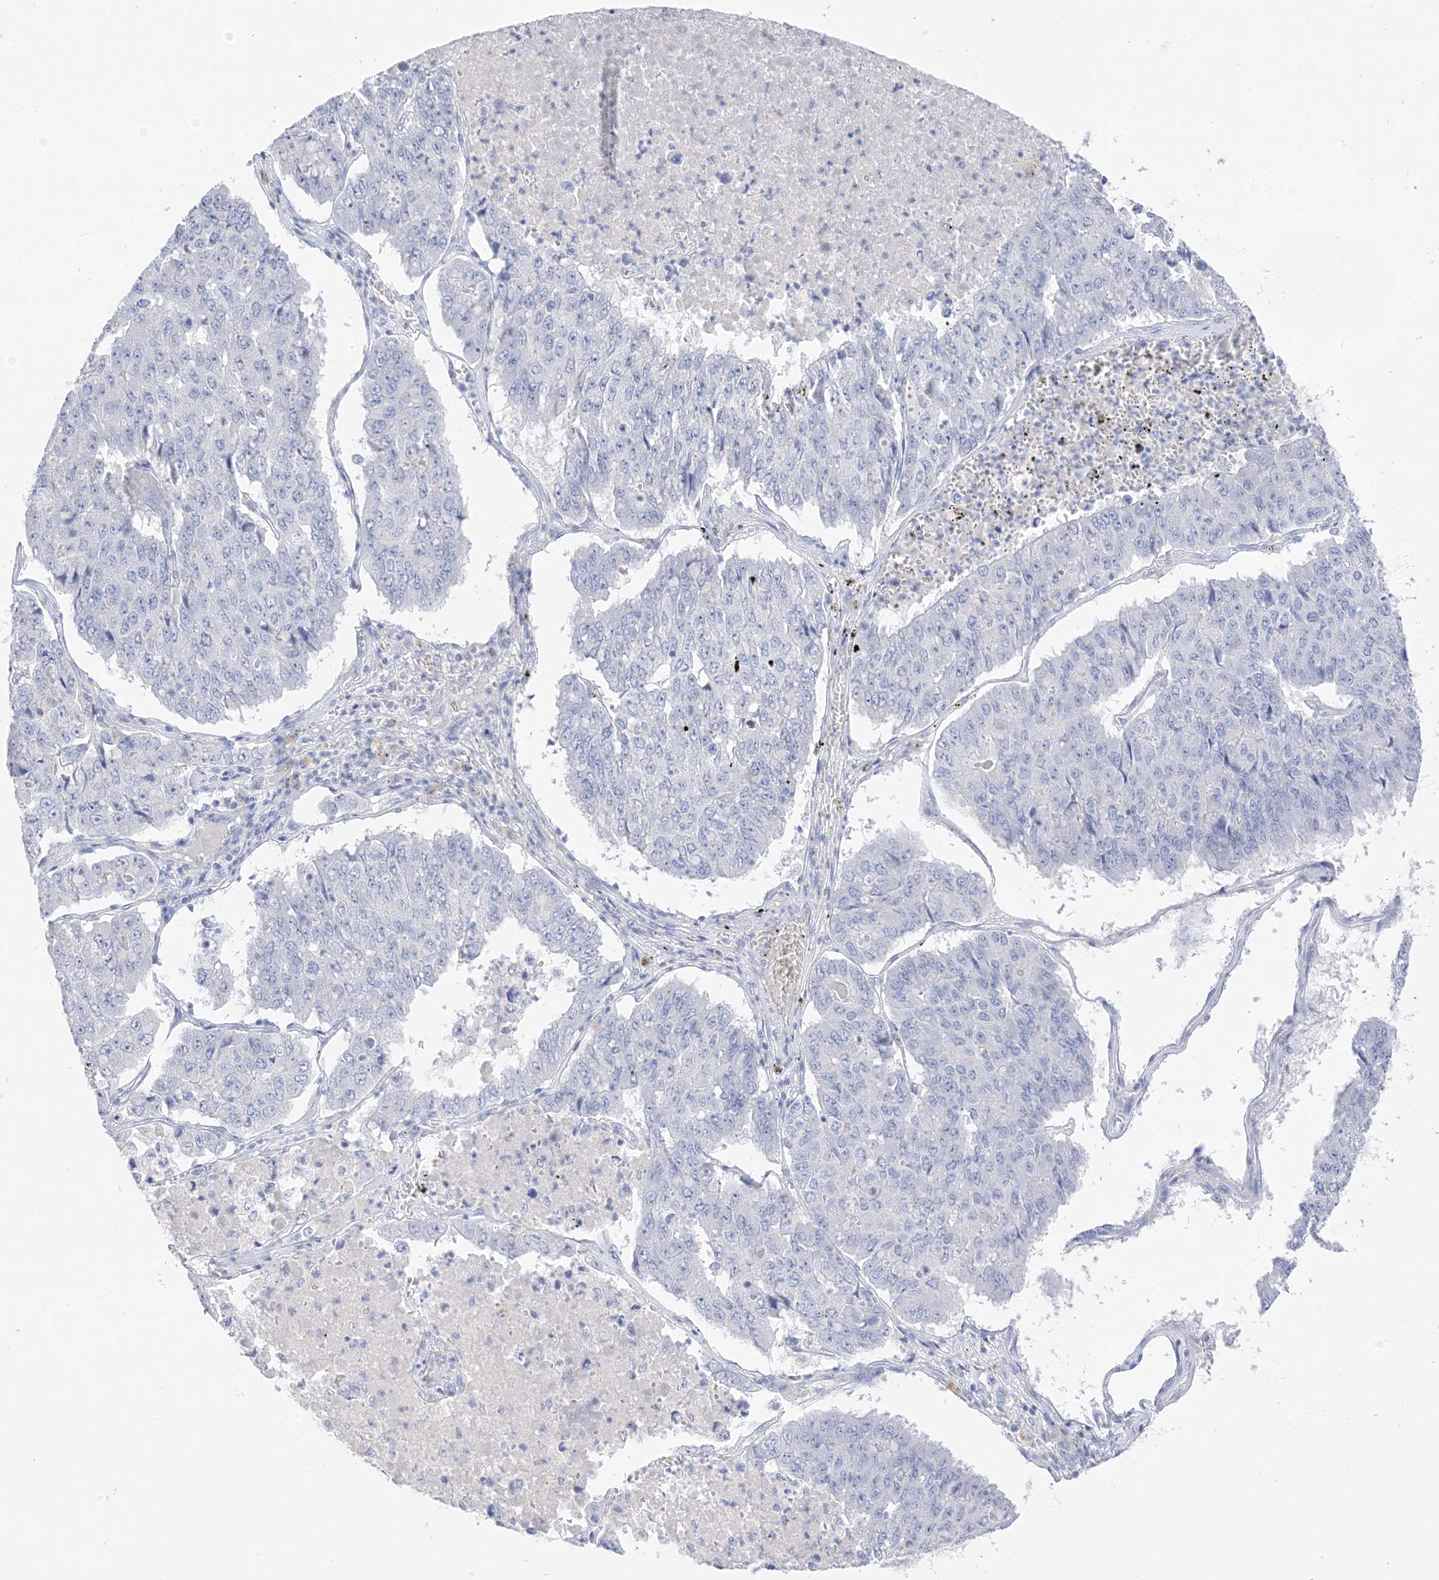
{"staining": {"intensity": "negative", "quantity": "none", "location": "none"}, "tissue": "pancreatic cancer", "cell_type": "Tumor cells", "image_type": "cancer", "snomed": [{"axis": "morphology", "description": "Adenocarcinoma, NOS"}, {"axis": "topography", "description": "Pancreas"}], "caption": "This is an immunohistochemistry micrograph of human pancreatic adenocarcinoma. There is no positivity in tumor cells.", "gene": "MUC17", "patient": {"sex": "male", "age": 50}}